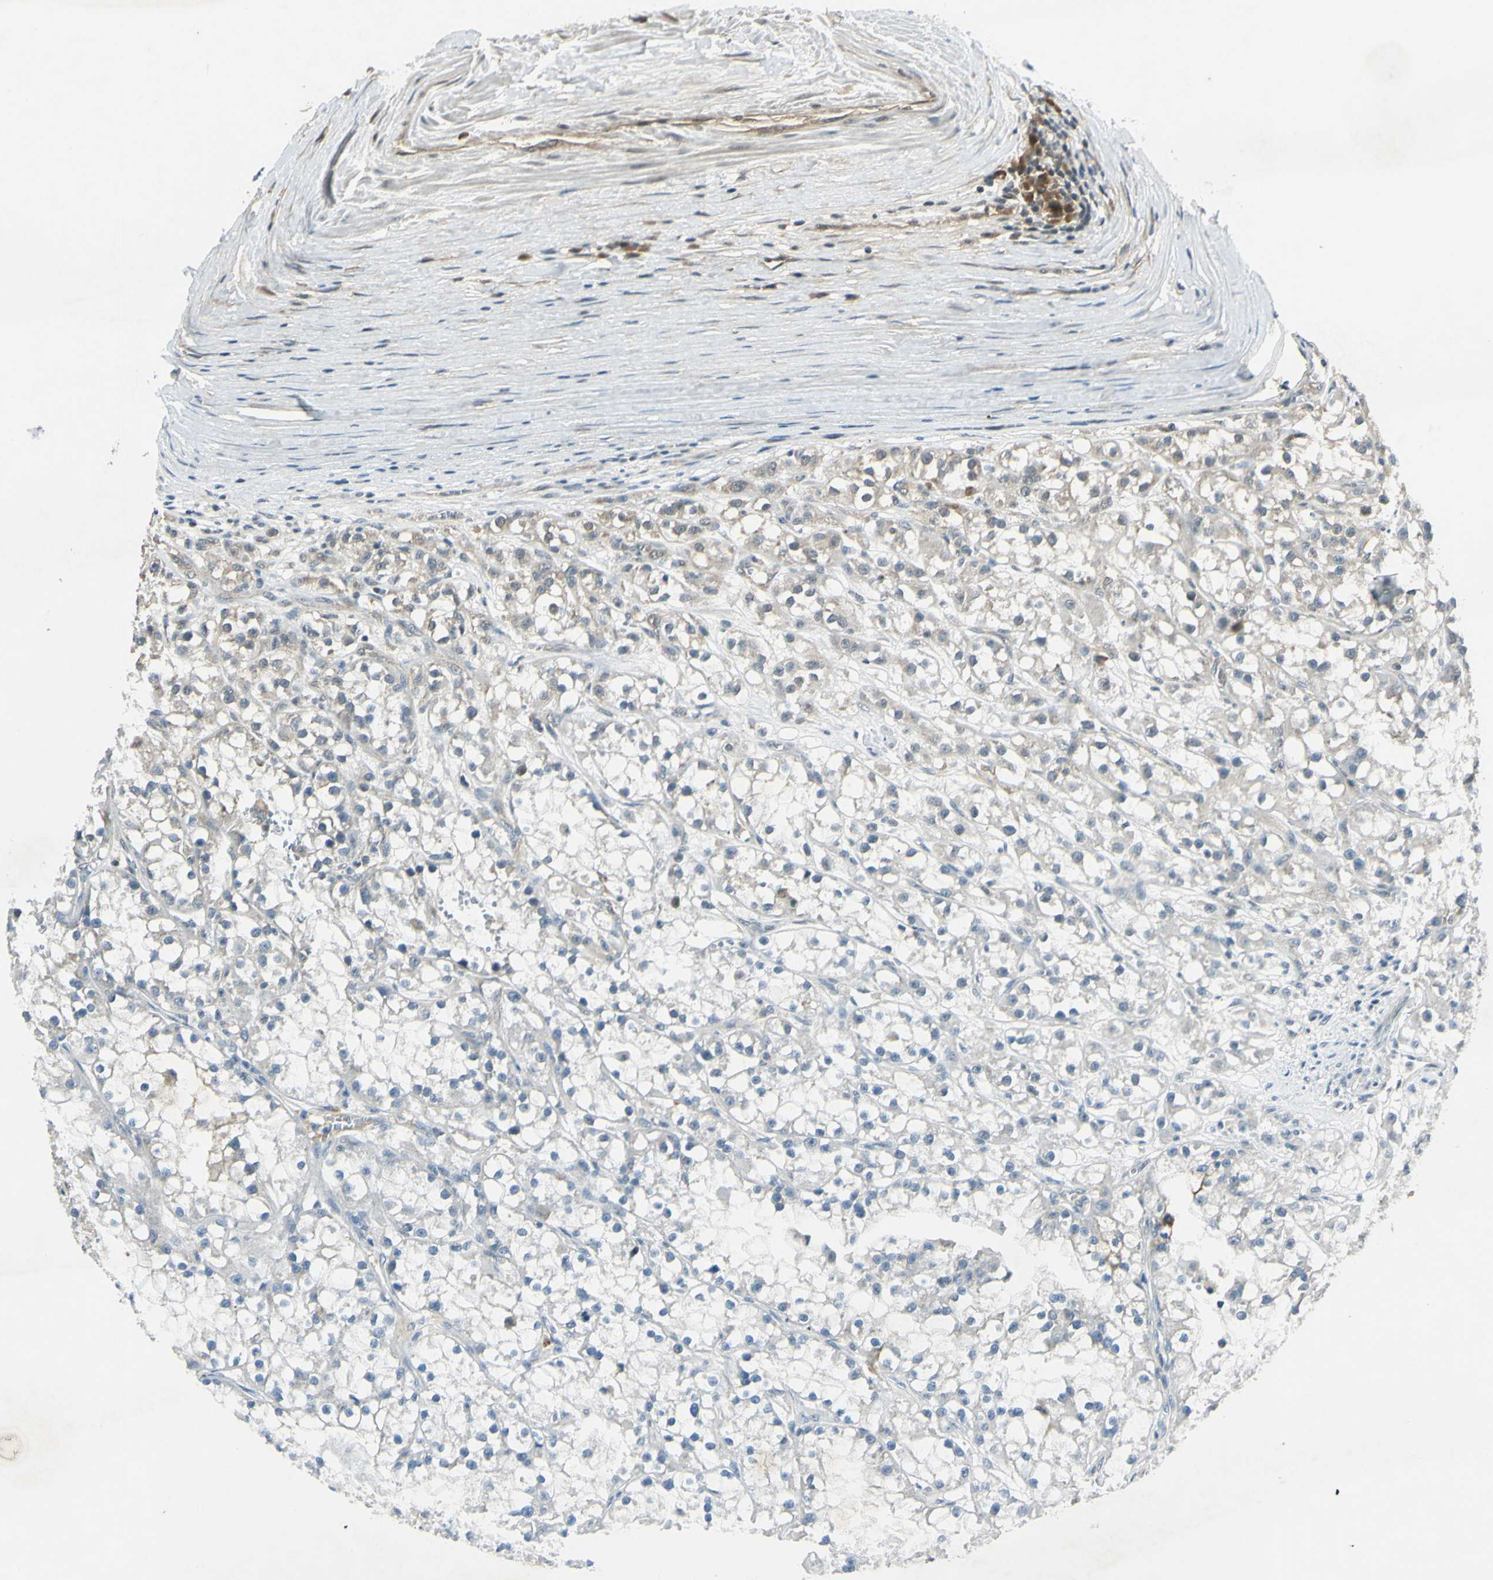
{"staining": {"intensity": "weak", "quantity": "<25%", "location": "cytoplasmic/membranous"}, "tissue": "renal cancer", "cell_type": "Tumor cells", "image_type": "cancer", "snomed": [{"axis": "morphology", "description": "Adenocarcinoma, NOS"}, {"axis": "topography", "description": "Kidney"}], "caption": "Histopathology image shows no significant protein staining in tumor cells of renal cancer (adenocarcinoma).", "gene": "PSMD5", "patient": {"sex": "female", "age": 52}}